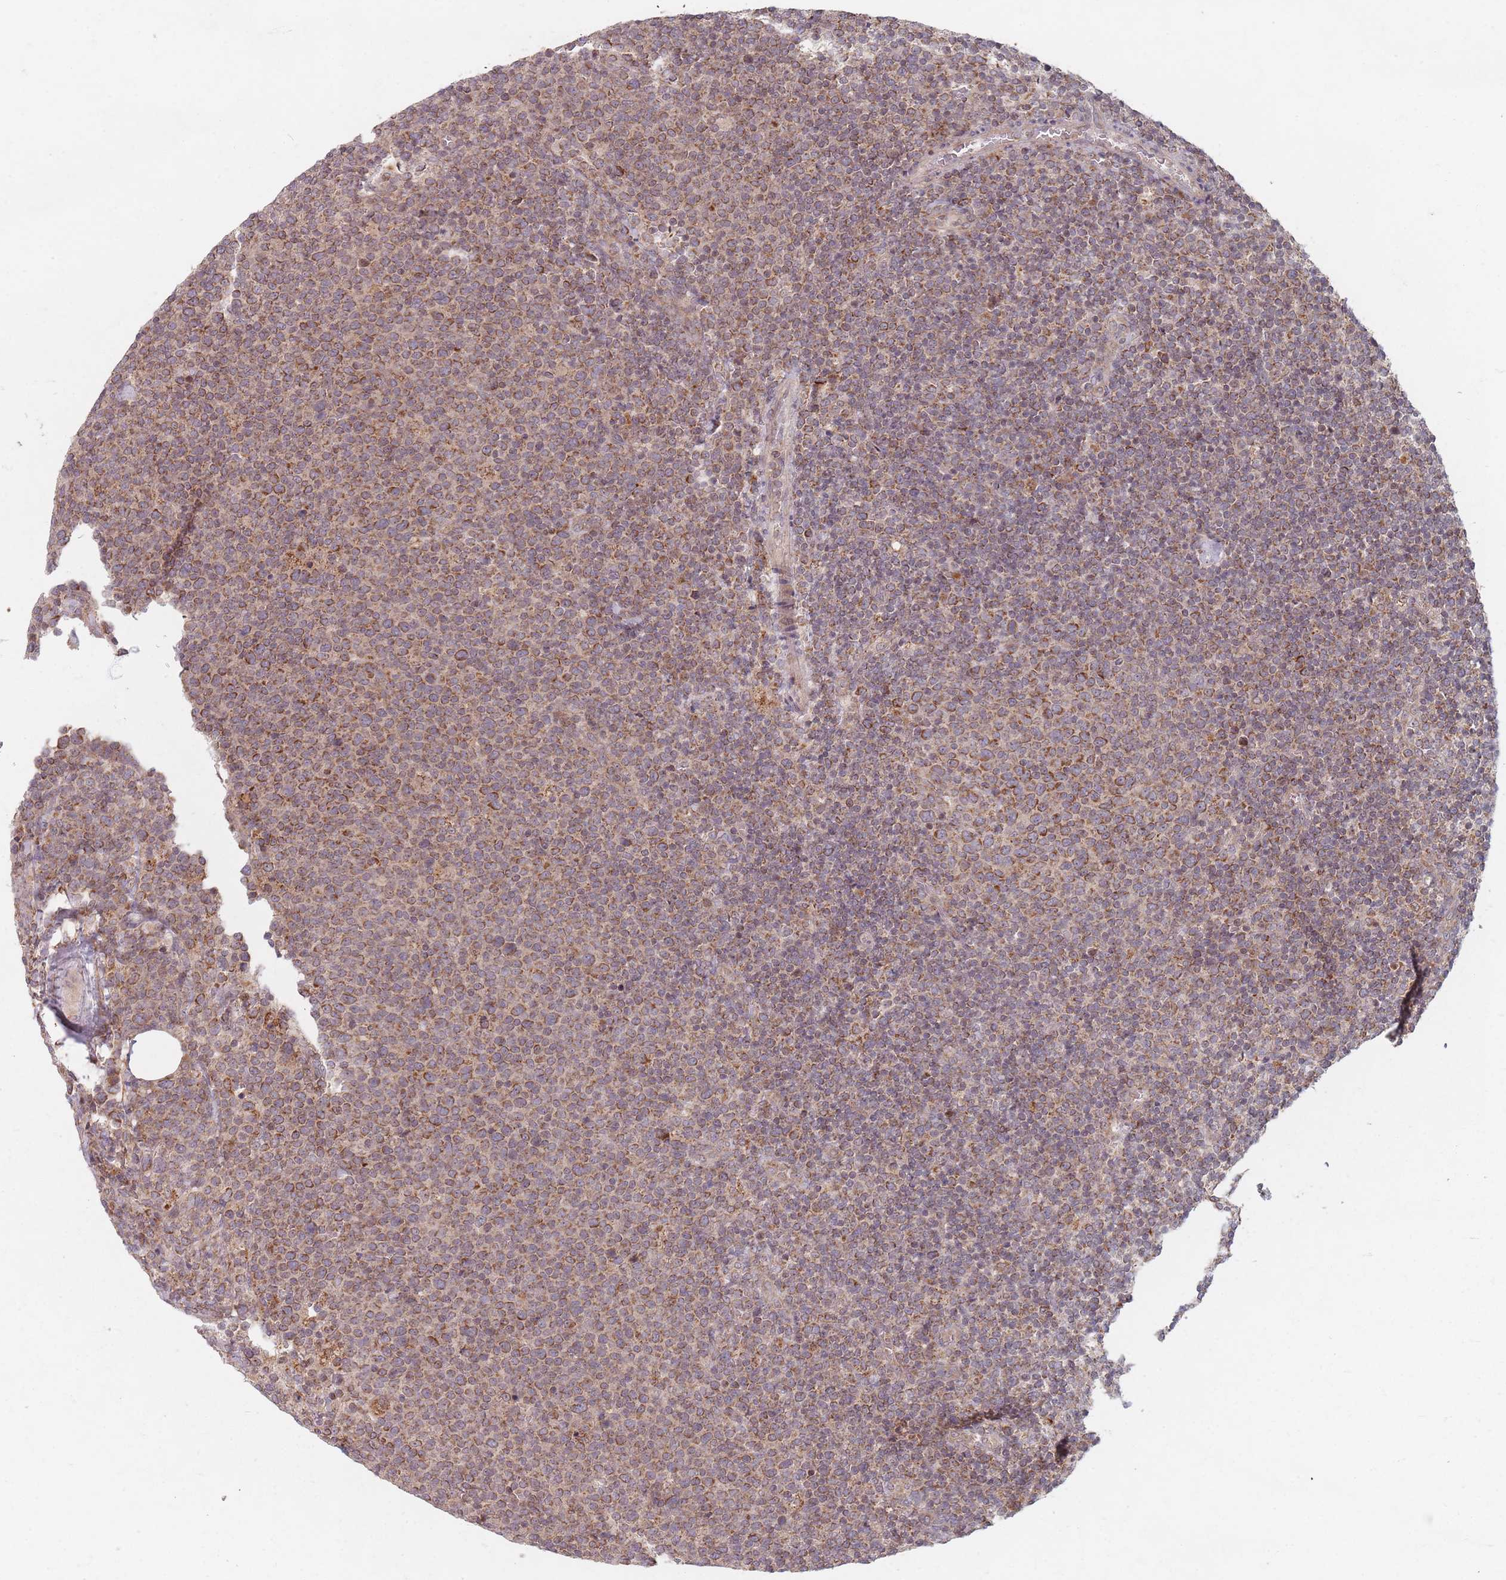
{"staining": {"intensity": "moderate", "quantity": ">75%", "location": "cytoplasmic/membranous"}, "tissue": "lymphoma", "cell_type": "Tumor cells", "image_type": "cancer", "snomed": [{"axis": "morphology", "description": "Malignant lymphoma, non-Hodgkin's type, High grade"}, {"axis": "topography", "description": "Lymph node"}], "caption": "Immunohistochemistry (IHC) image of lymphoma stained for a protein (brown), which displays medium levels of moderate cytoplasmic/membranous expression in about >75% of tumor cells.", "gene": "RADX", "patient": {"sex": "male", "age": 61}}